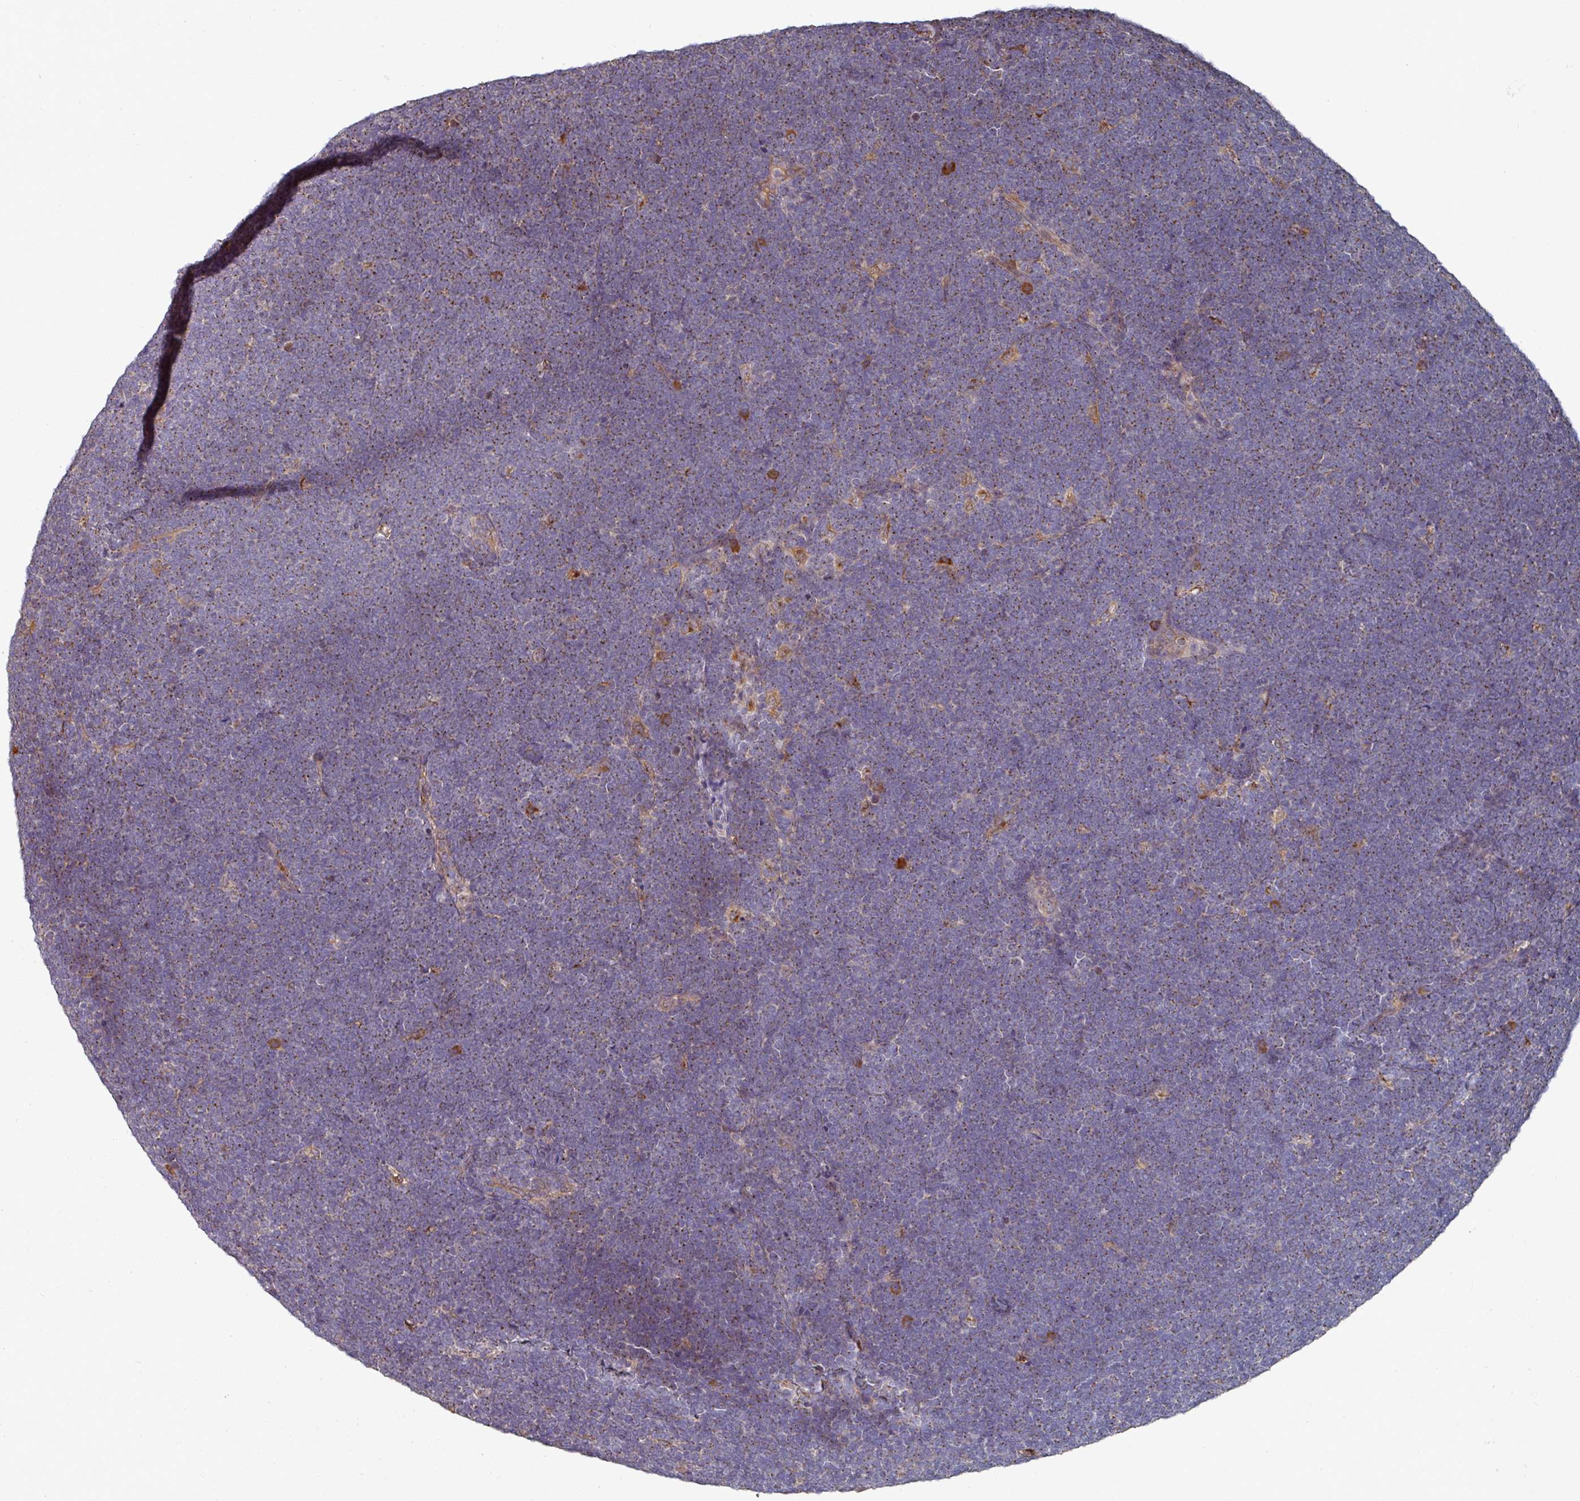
{"staining": {"intensity": "moderate", "quantity": "25%-75%", "location": "cytoplasmic/membranous"}, "tissue": "lymphoma", "cell_type": "Tumor cells", "image_type": "cancer", "snomed": [{"axis": "morphology", "description": "Malignant lymphoma, non-Hodgkin's type, High grade"}, {"axis": "topography", "description": "Lymph node"}], "caption": "Protein expression analysis of human lymphoma reveals moderate cytoplasmic/membranous expression in about 25%-75% of tumor cells.", "gene": "EDEM2", "patient": {"sex": "male", "age": 13}}